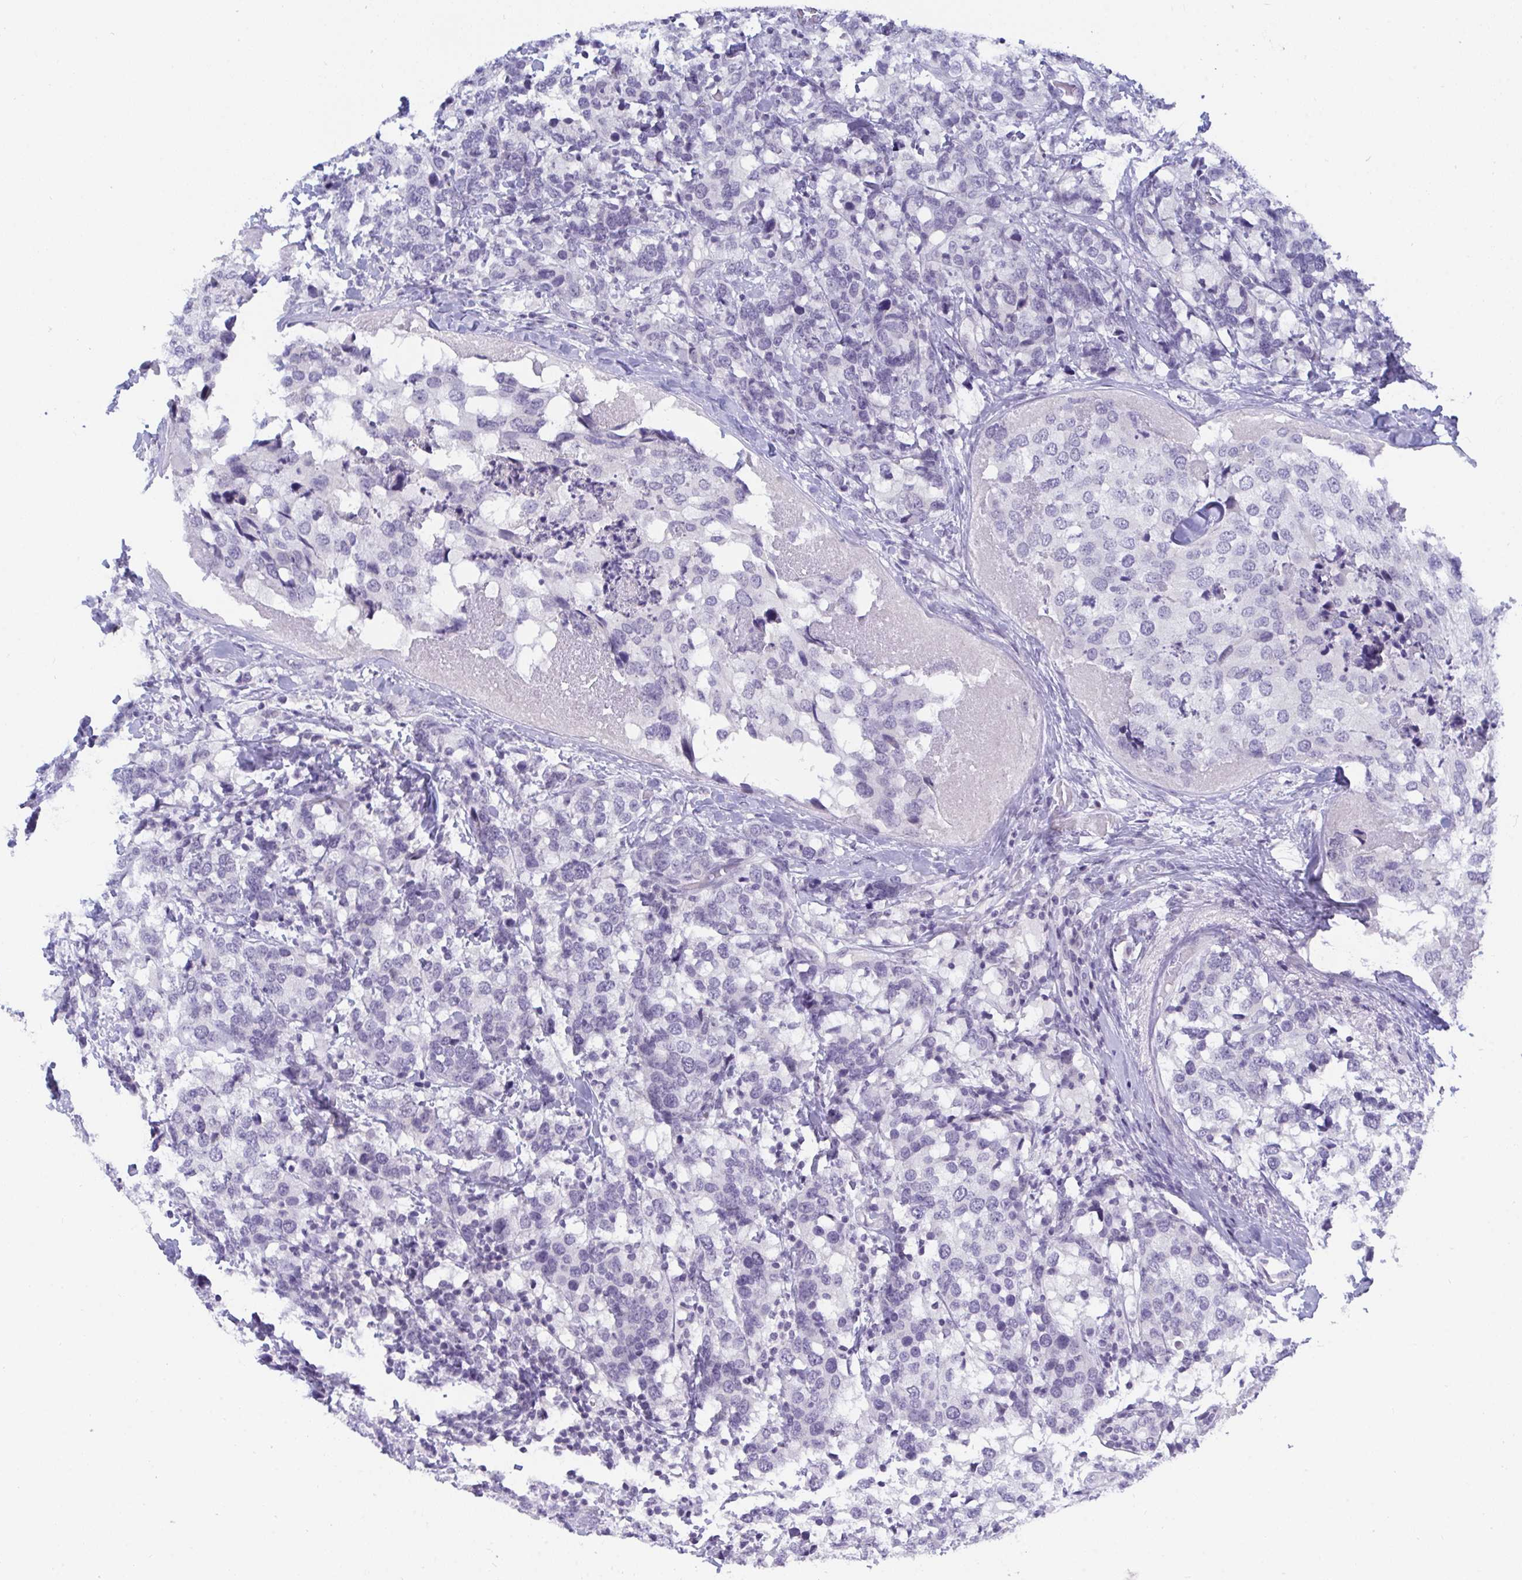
{"staining": {"intensity": "negative", "quantity": "none", "location": "none"}, "tissue": "breast cancer", "cell_type": "Tumor cells", "image_type": "cancer", "snomed": [{"axis": "morphology", "description": "Lobular carcinoma"}, {"axis": "topography", "description": "Breast"}], "caption": "An IHC photomicrograph of lobular carcinoma (breast) is shown. There is no staining in tumor cells of lobular carcinoma (breast). (DAB immunohistochemistry (IHC) with hematoxylin counter stain).", "gene": "BMAL2", "patient": {"sex": "female", "age": 59}}